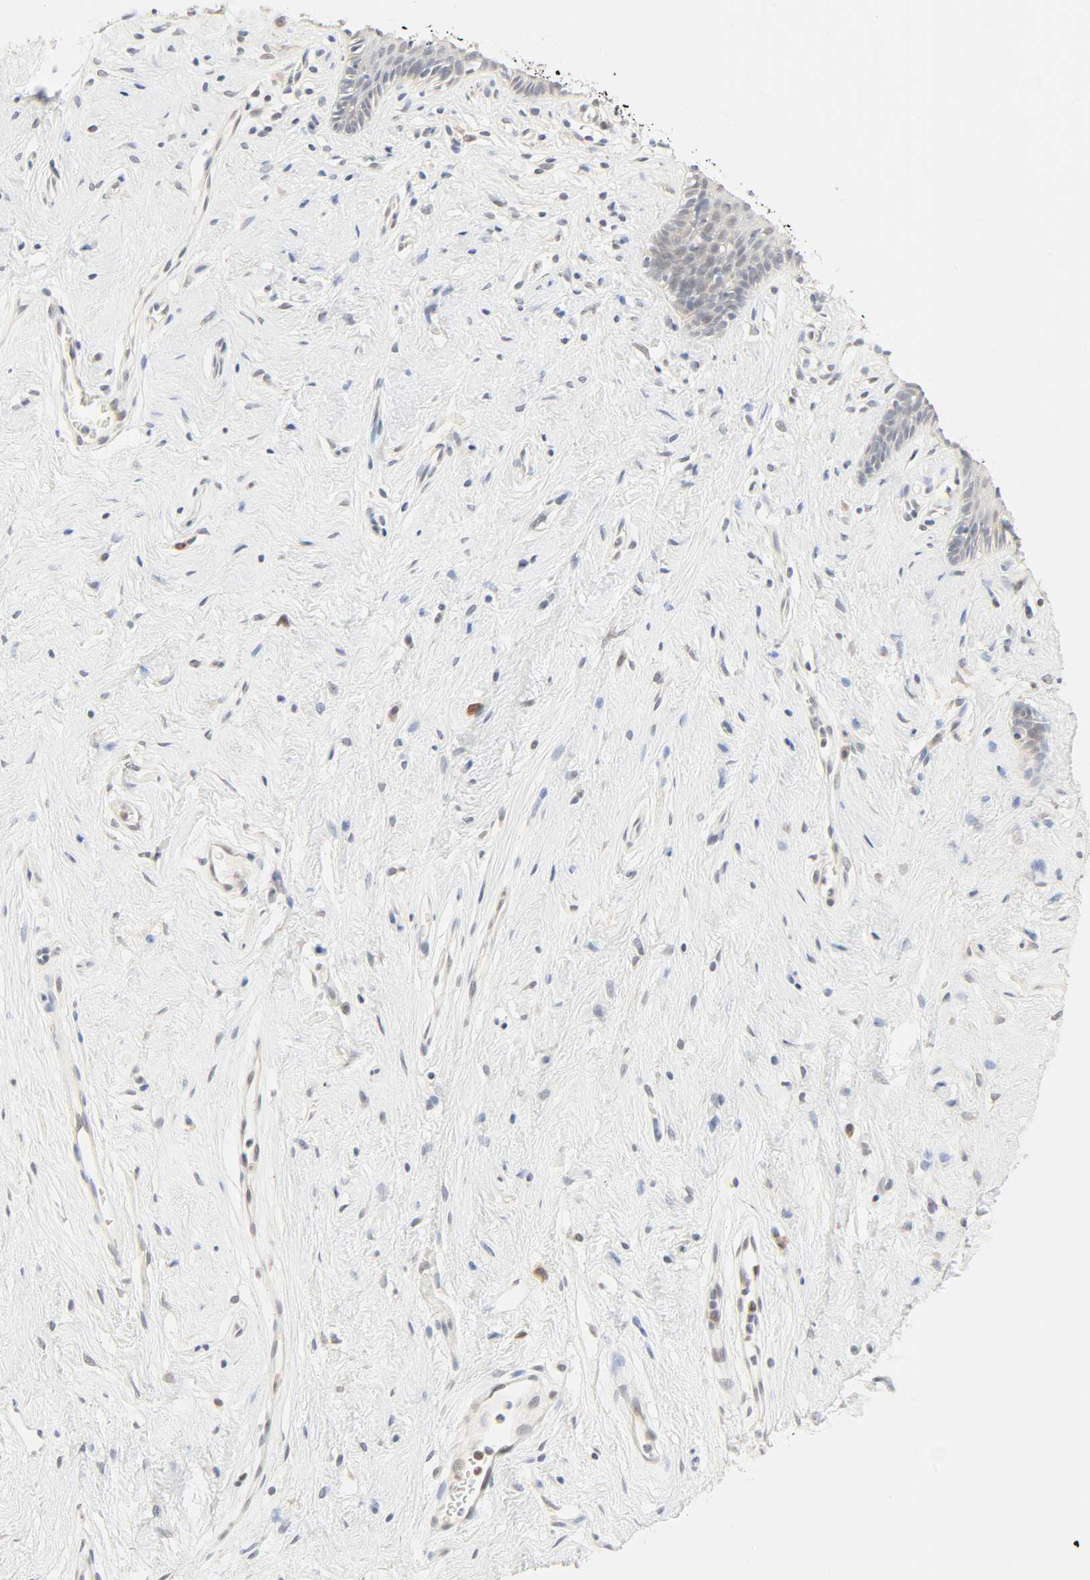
{"staining": {"intensity": "negative", "quantity": "none", "location": "none"}, "tissue": "vagina", "cell_type": "Squamous epithelial cells", "image_type": "normal", "snomed": [{"axis": "morphology", "description": "Normal tissue, NOS"}, {"axis": "topography", "description": "Vagina"}], "caption": "High power microscopy micrograph of an immunohistochemistry (IHC) photomicrograph of normal vagina, revealing no significant staining in squamous epithelial cells.", "gene": "ACSS2", "patient": {"sex": "female", "age": 44}}